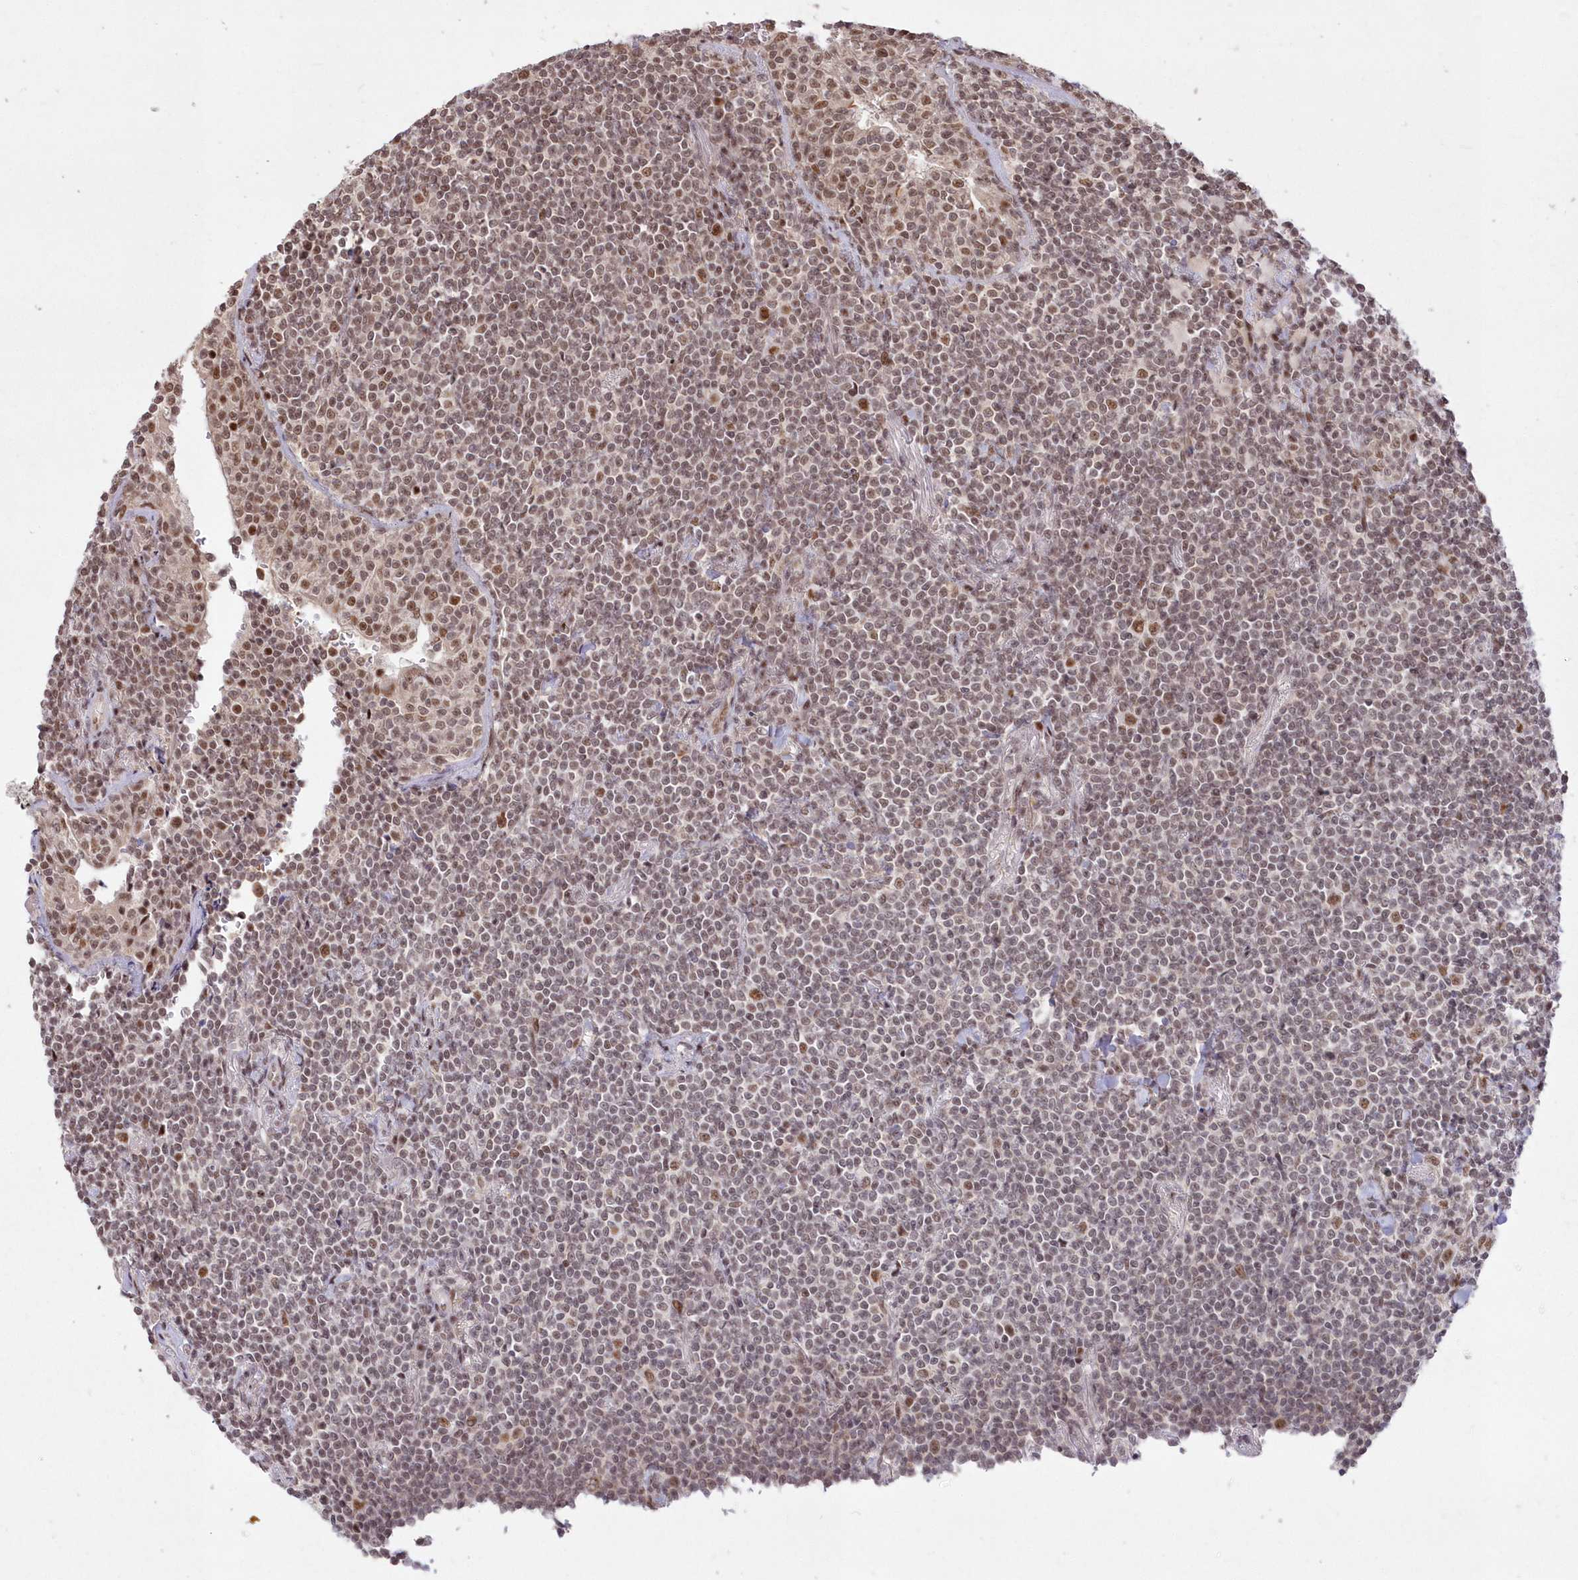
{"staining": {"intensity": "moderate", "quantity": "<25%", "location": "nuclear"}, "tissue": "lymphoma", "cell_type": "Tumor cells", "image_type": "cancer", "snomed": [{"axis": "morphology", "description": "Malignant lymphoma, non-Hodgkin's type, Low grade"}, {"axis": "topography", "description": "Lung"}], "caption": "A brown stain highlights moderate nuclear staining of a protein in human lymphoma tumor cells.", "gene": "WBP1L", "patient": {"sex": "female", "age": 71}}